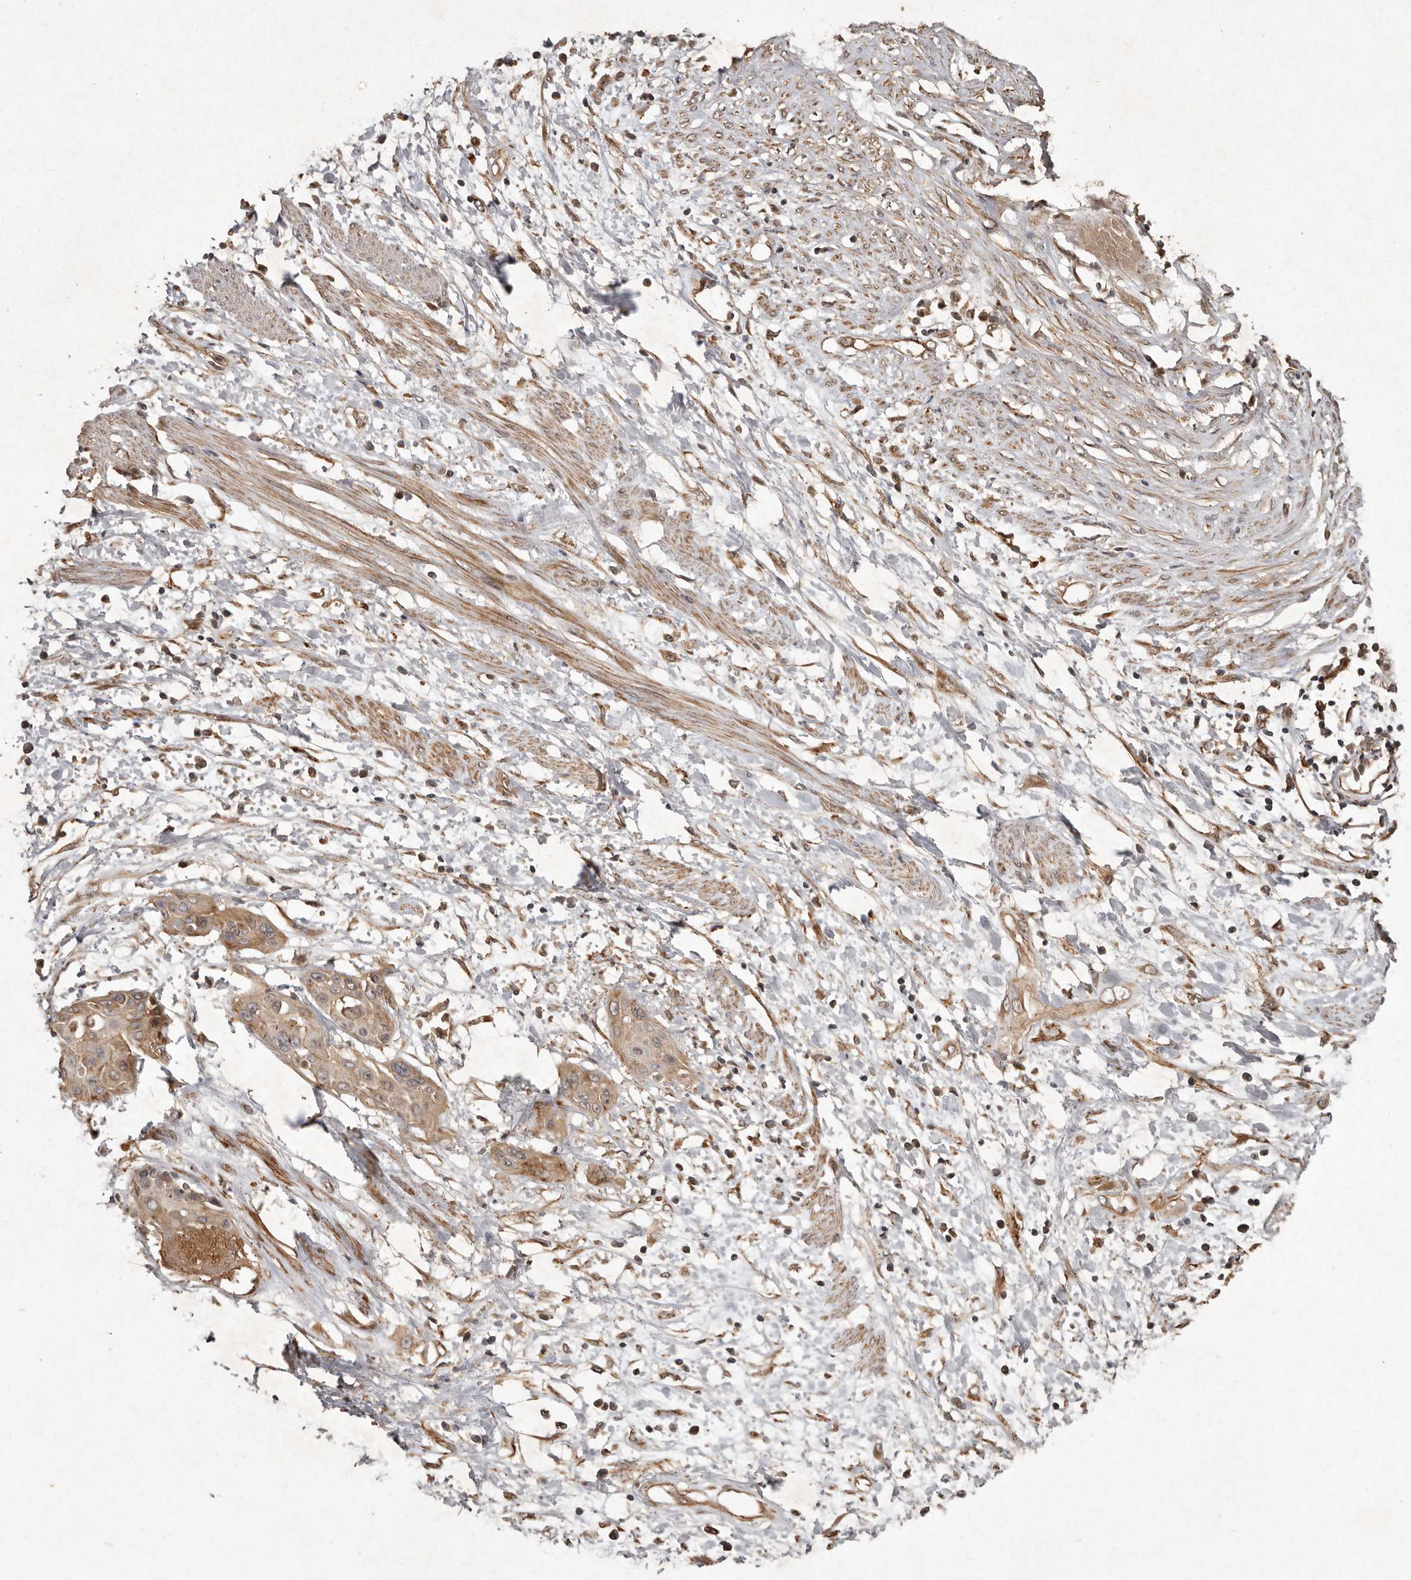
{"staining": {"intensity": "weak", "quantity": ">75%", "location": "cytoplasmic/membranous"}, "tissue": "cervical cancer", "cell_type": "Tumor cells", "image_type": "cancer", "snomed": [{"axis": "morphology", "description": "Squamous cell carcinoma, NOS"}, {"axis": "topography", "description": "Cervix"}], "caption": "The micrograph reveals immunohistochemical staining of cervical squamous cell carcinoma. There is weak cytoplasmic/membranous positivity is identified in approximately >75% of tumor cells. The staining was performed using DAB (3,3'-diaminobenzidine) to visualize the protein expression in brown, while the nuclei were stained in blue with hematoxylin (Magnification: 20x).", "gene": "SEMA3A", "patient": {"sex": "female", "age": 57}}